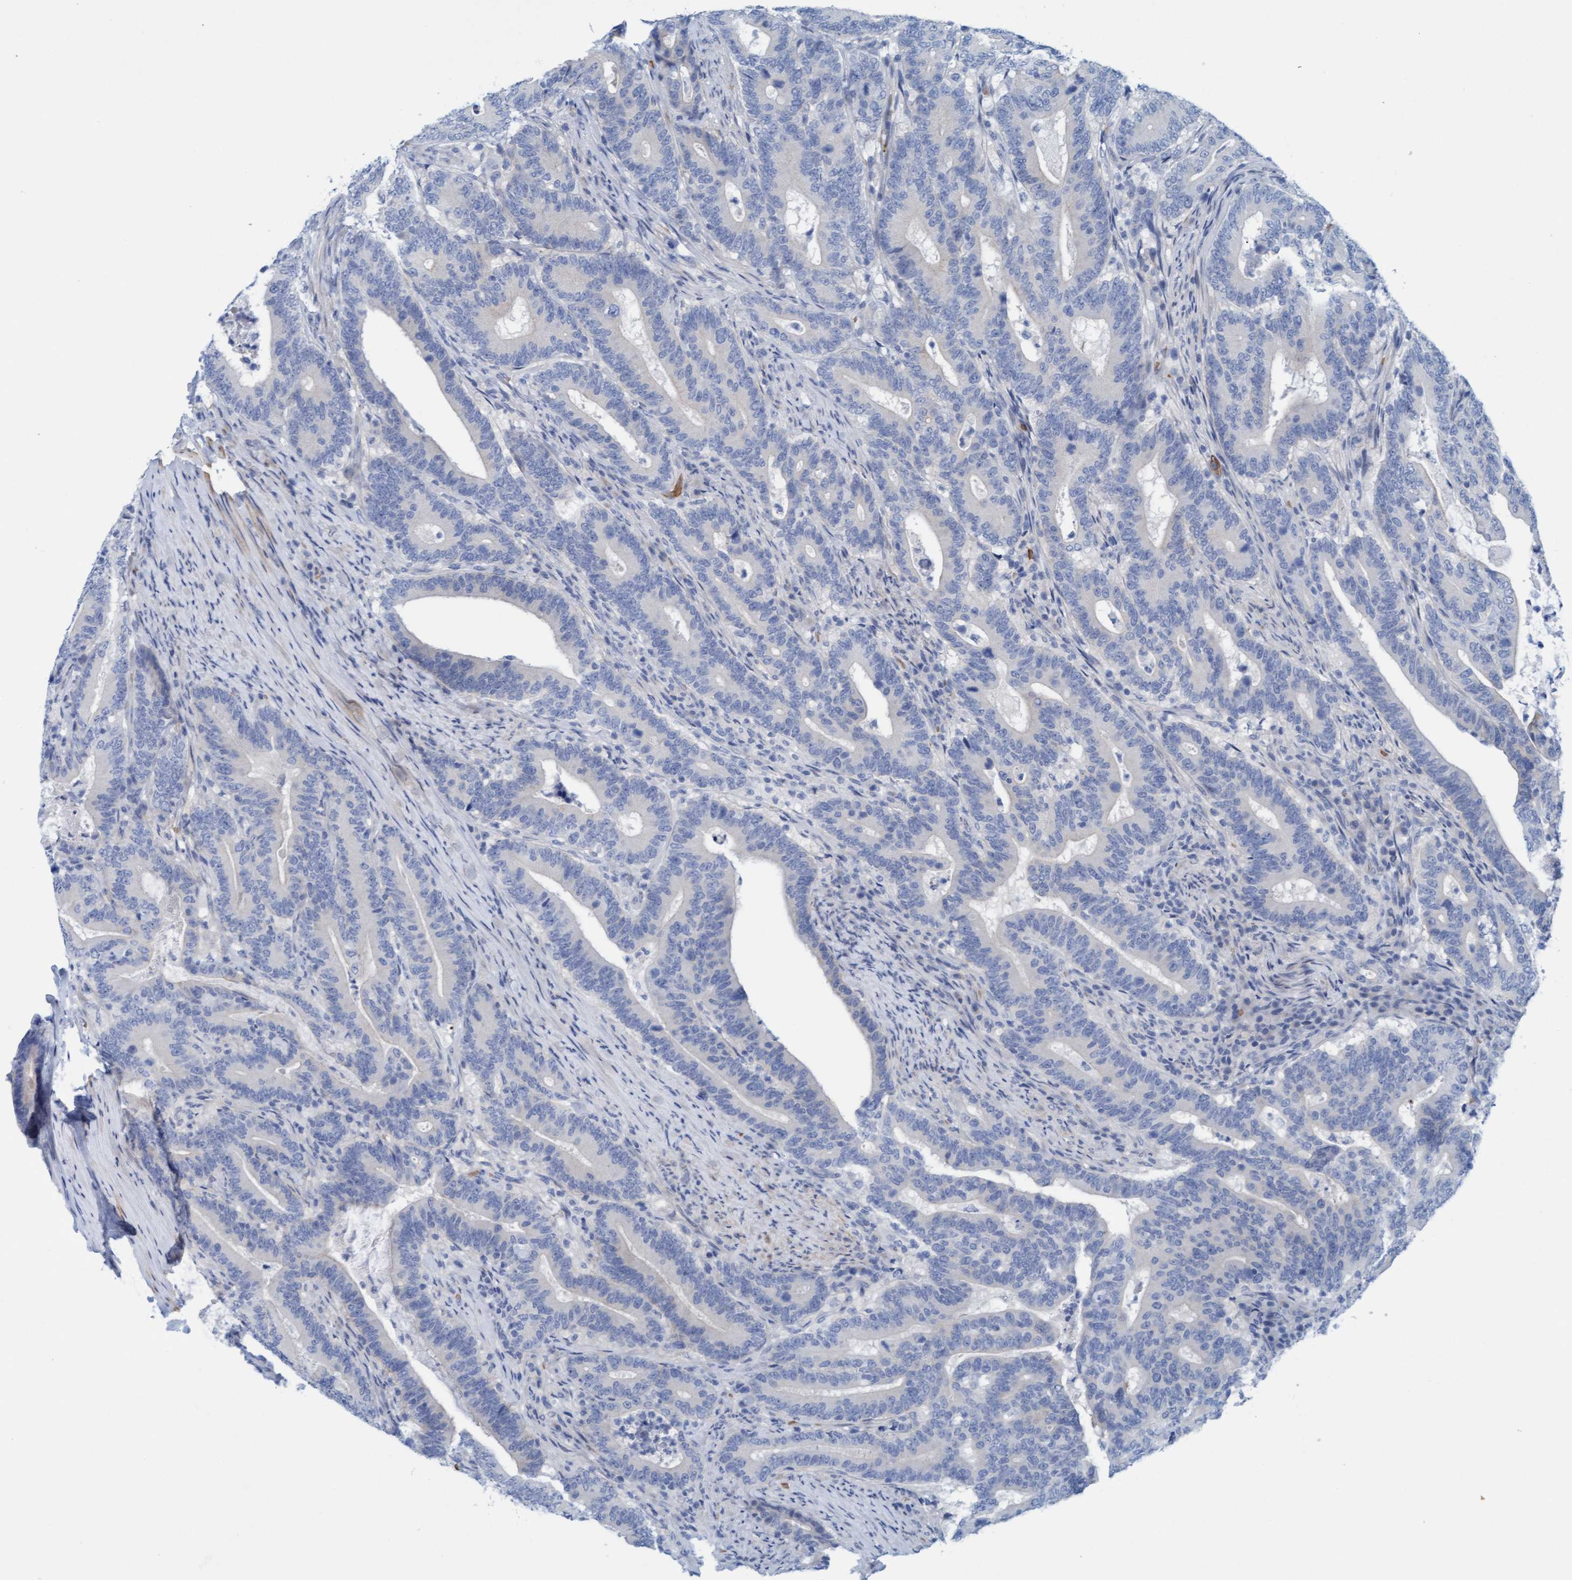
{"staining": {"intensity": "negative", "quantity": "none", "location": "none"}, "tissue": "colorectal cancer", "cell_type": "Tumor cells", "image_type": "cancer", "snomed": [{"axis": "morphology", "description": "Adenocarcinoma, NOS"}, {"axis": "topography", "description": "Colon"}], "caption": "Image shows no protein expression in tumor cells of adenocarcinoma (colorectal) tissue.", "gene": "P2RX5", "patient": {"sex": "female", "age": 66}}